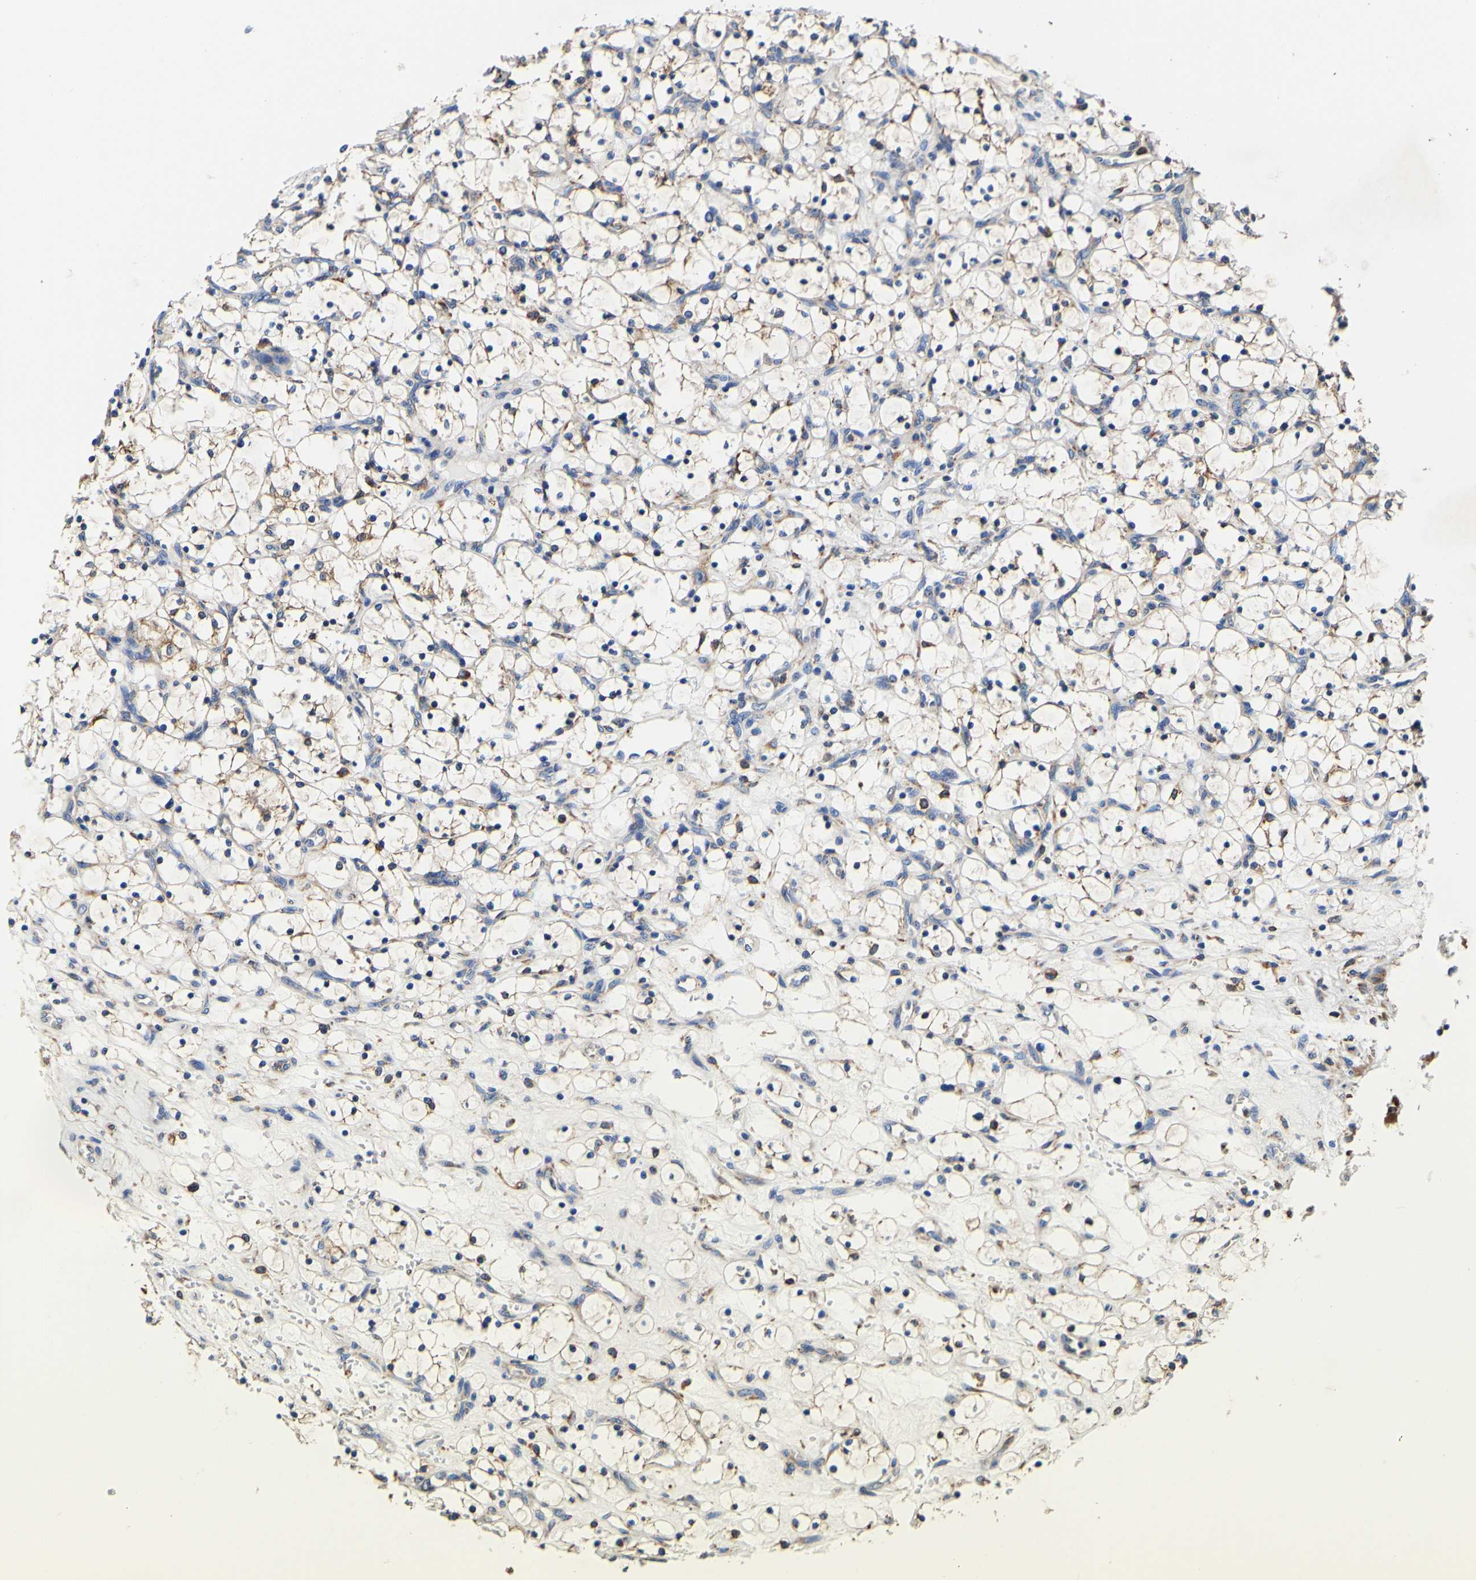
{"staining": {"intensity": "weak", "quantity": "25%-75%", "location": "cytoplasmic/membranous"}, "tissue": "renal cancer", "cell_type": "Tumor cells", "image_type": "cancer", "snomed": [{"axis": "morphology", "description": "Adenocarcinoma, NOS"}, {"axis": "topography", "description": "Kidney"}], "caption": "This photomicrograph displays immunohistochemistry staining of human renal cancer (adenocarcinoma), with low weak cytoplasmic/membranous expression in about 25%-75% of tumor cells.", "gene": "P4HB", "patient": {"sex": "female", "age": 69}}